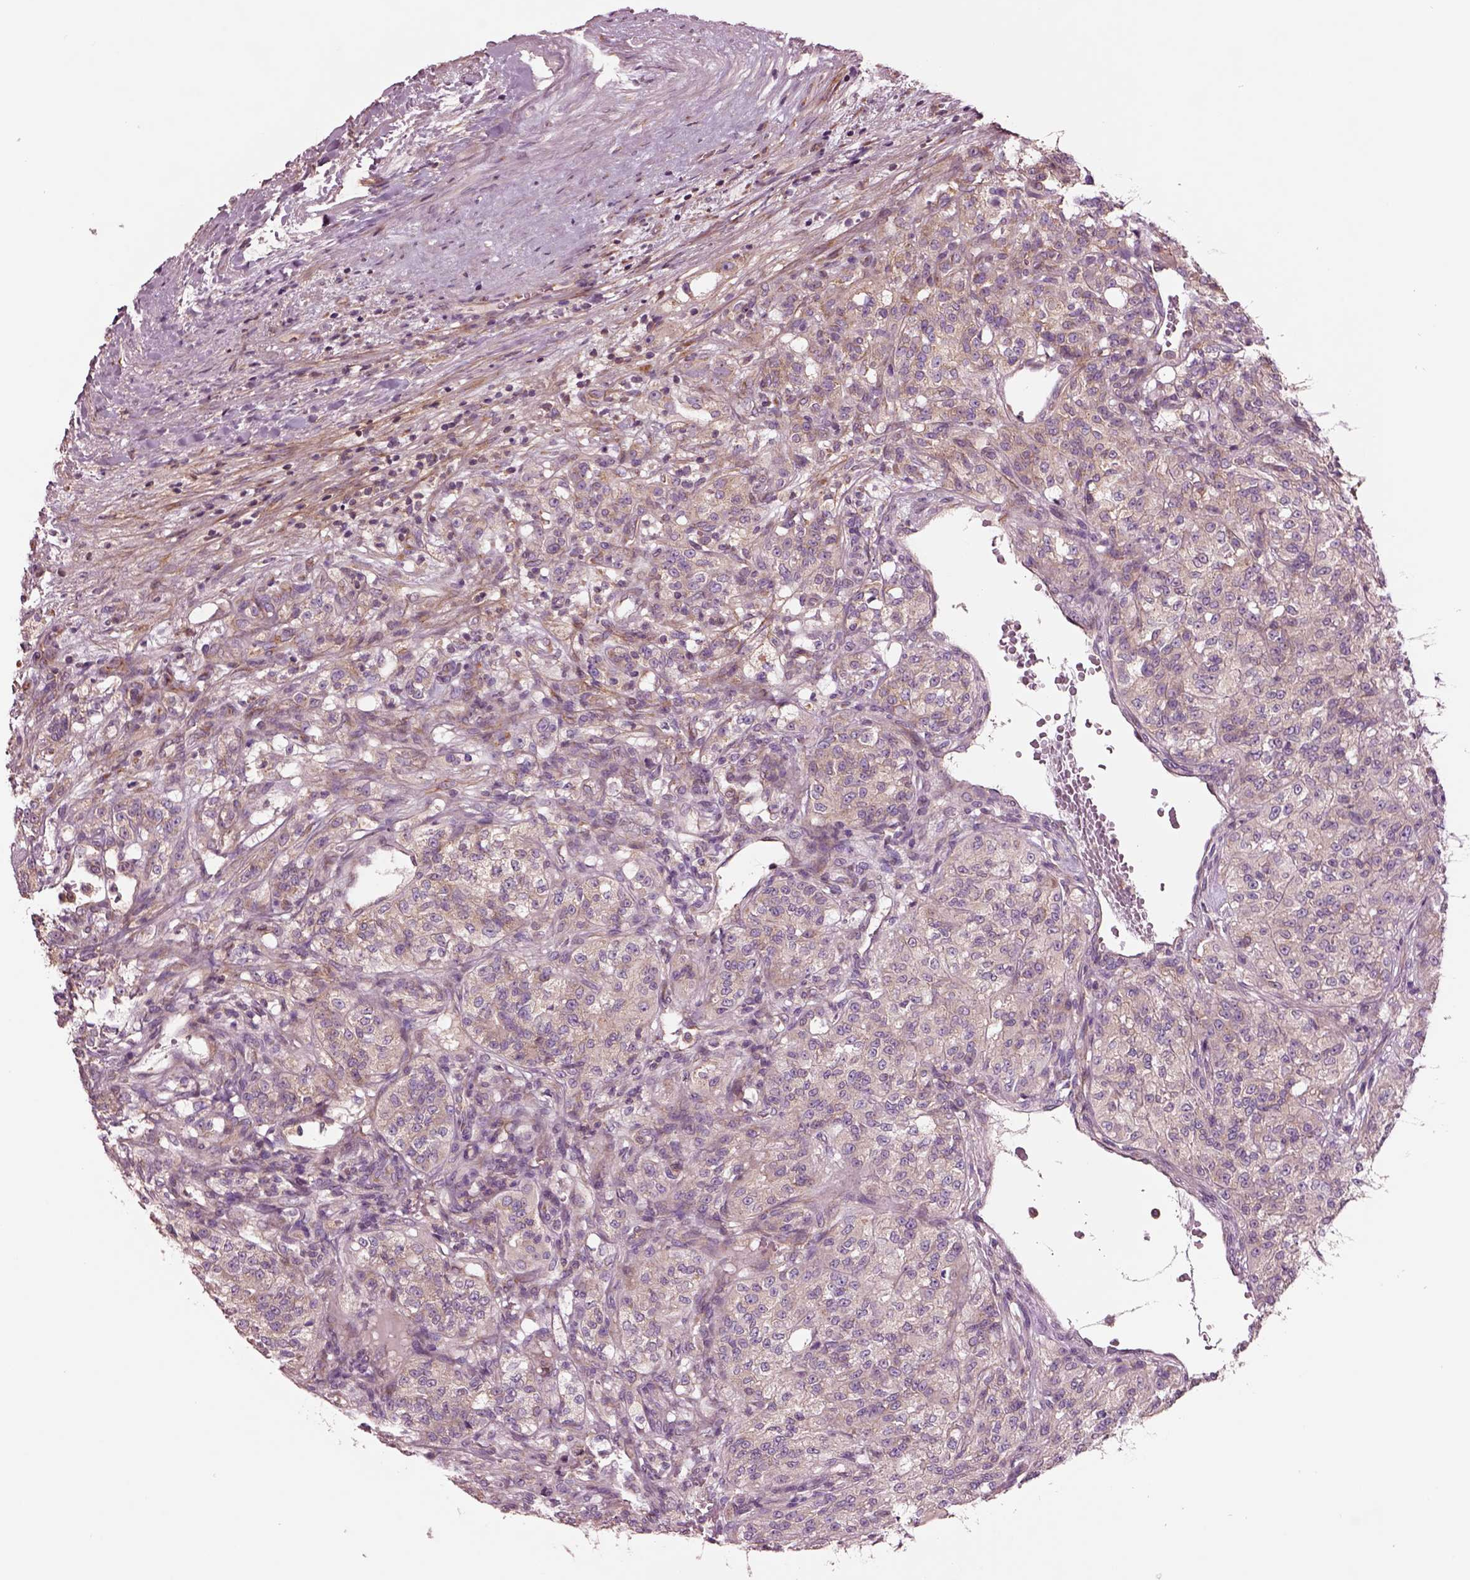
{"staining": {"intensity": "weak", "quantity": "<25%", "location": "cytoplasmic/membranous"}, "tissue": "renal cancer", "cell_type": "Tumor cells", "image_type": "cancer", "snomed": [{"axis": "morphology", "description": "Adenocarcinoma, NOS"}, {"axis": "topography", "description": "Kidney"}], "caption": "Tumor cells are negative for protein expression in human adenocarcinoma (renal). Nuclei are stained in blue.", "gene": "SEC23A", "patient": {"sex": "female", "age": 63}}